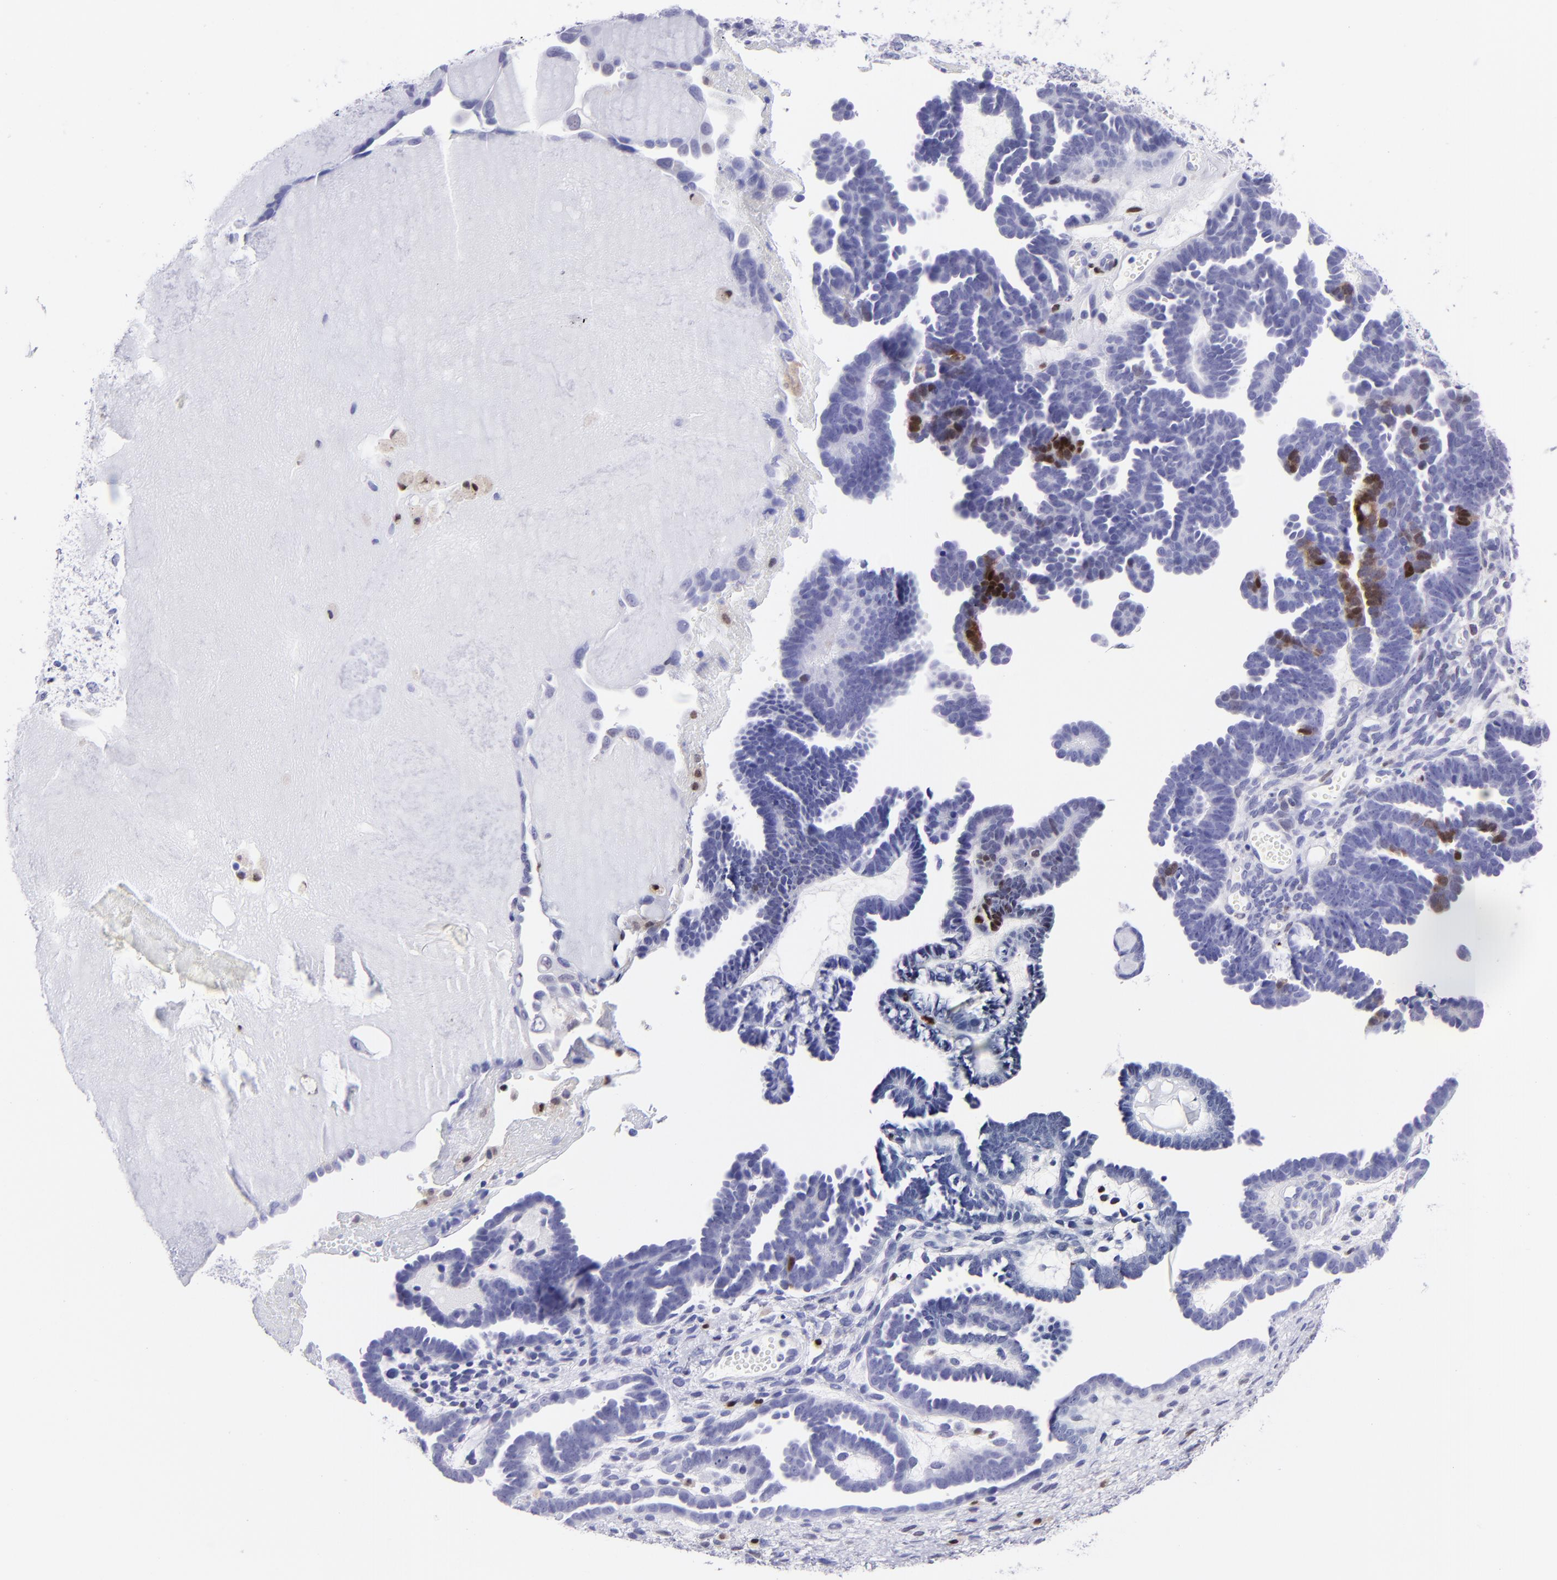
{"staining": {"intensity": "strong", "quantity": "<25%", "location": "nuclear"}, "tissue": "endometrial cancer", "cell_type": "Tumor cells", "image_type": "cancer", "snomed": [{"axis": "morphology", "description": "Neoplasm, malignant, NOS"}, {"axis": "topography", "description": "Endometrium"}], "caption": "Strong nuclear protein expression is appreciated in approximately <25% of tumor cells in endometrial neoplasm (malignant).", "gene": "MITF", "patient": {"sex": "female", "age": 74}}